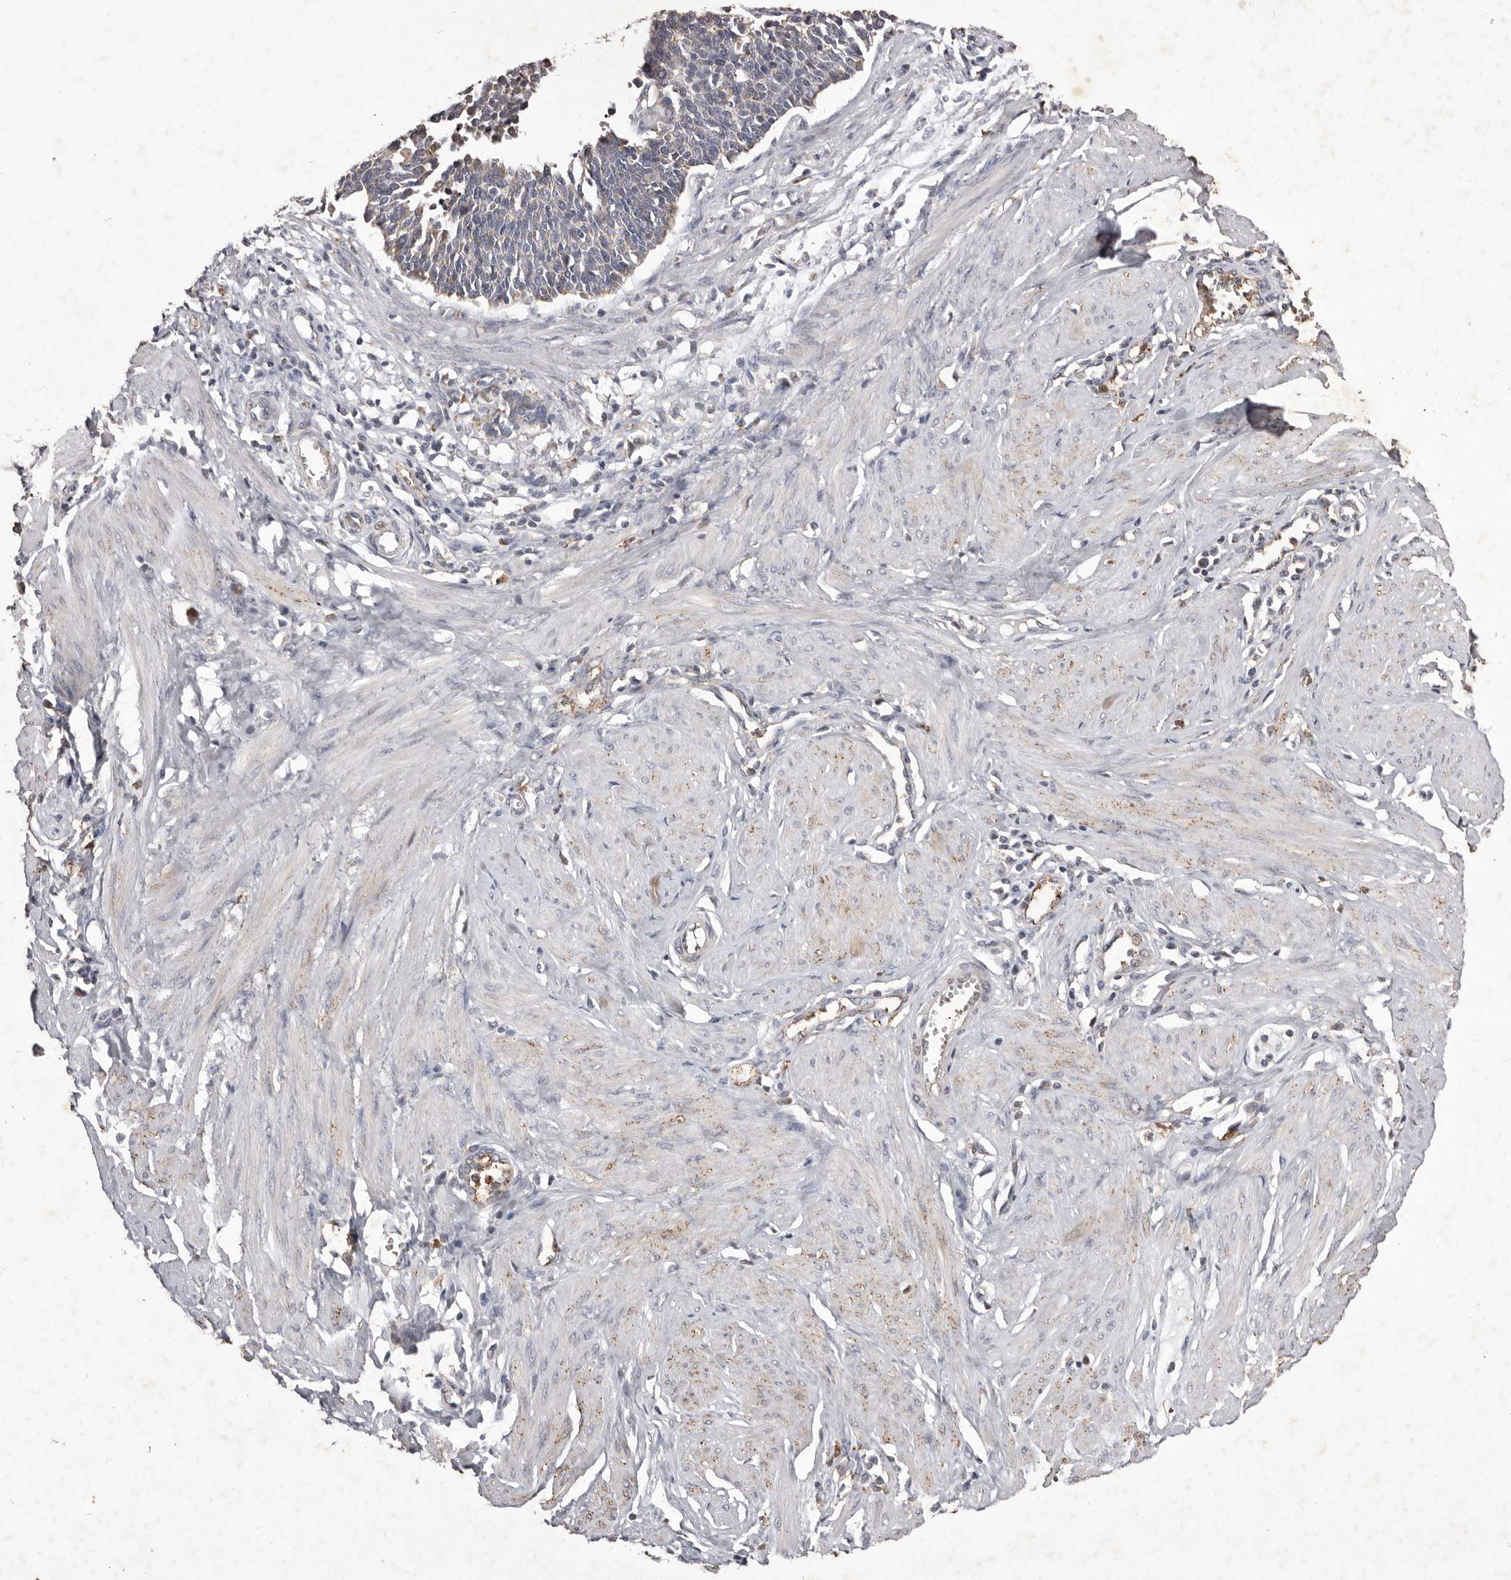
{"staining": {"intensity": "weak", "quantity": "25%-75%", "location": "cytoplasmic/membranous"}, "tissue": "cervical cancer", "cell_type": "Tumor cells", "image_type": "cancer", "snomed": [{"axis": "morphology", "description": "Normal tissue, NOS"}, {"axis": "morphology", "description": "Squamous cell carcinoma, NOS"}, {"axis": "topography", "description": "Cervix"}], "caption": "This is an image of immunohistochemistry staining of cervical cancer, which shows weak staining in the cytoplasmic/membranous of tumor cells.", "gene": "CXCL14", "patient": {"sex": "female", "age": 35}}